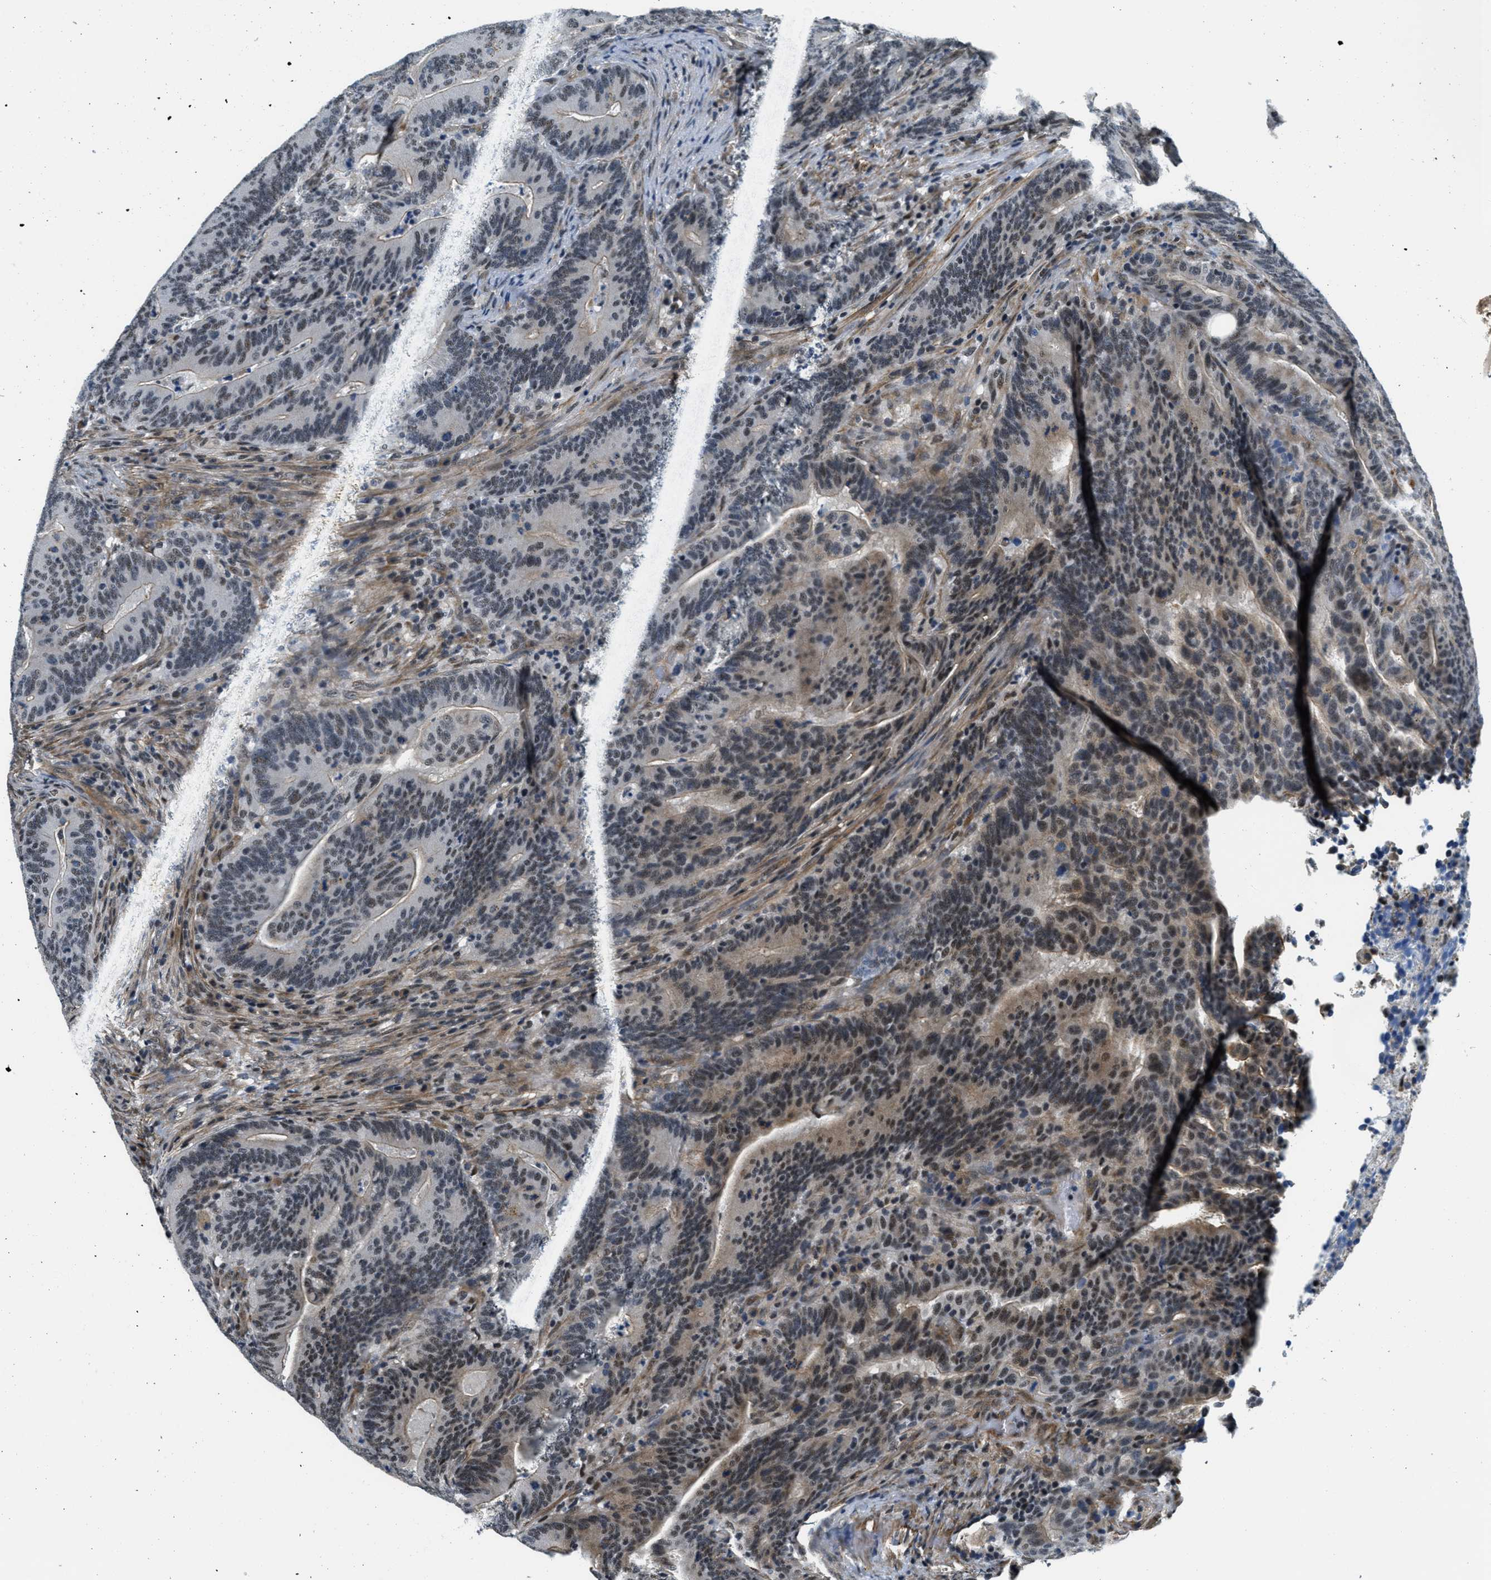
{"staining": {"intensity": "moderate", "quantity": ">75%", "location": "nuclear"}, "tissue": "colorectal cancer", "cell_type": "Tumor cells", "image_type": "cancer", "snomed": [{"axis": "morphology", "description": "Adenocarcinoma, NOS"}, {"axis": "topography", "description": "Colon"}], "caption": "There is medium levels of moderate nuclear expression in tumor cells of colorectal adenocarcinoma, as demonstrated by immunohistochemical staining (brown color).", "gene": "CFAP36", "patient": {"sex": "female", "age": 66}}